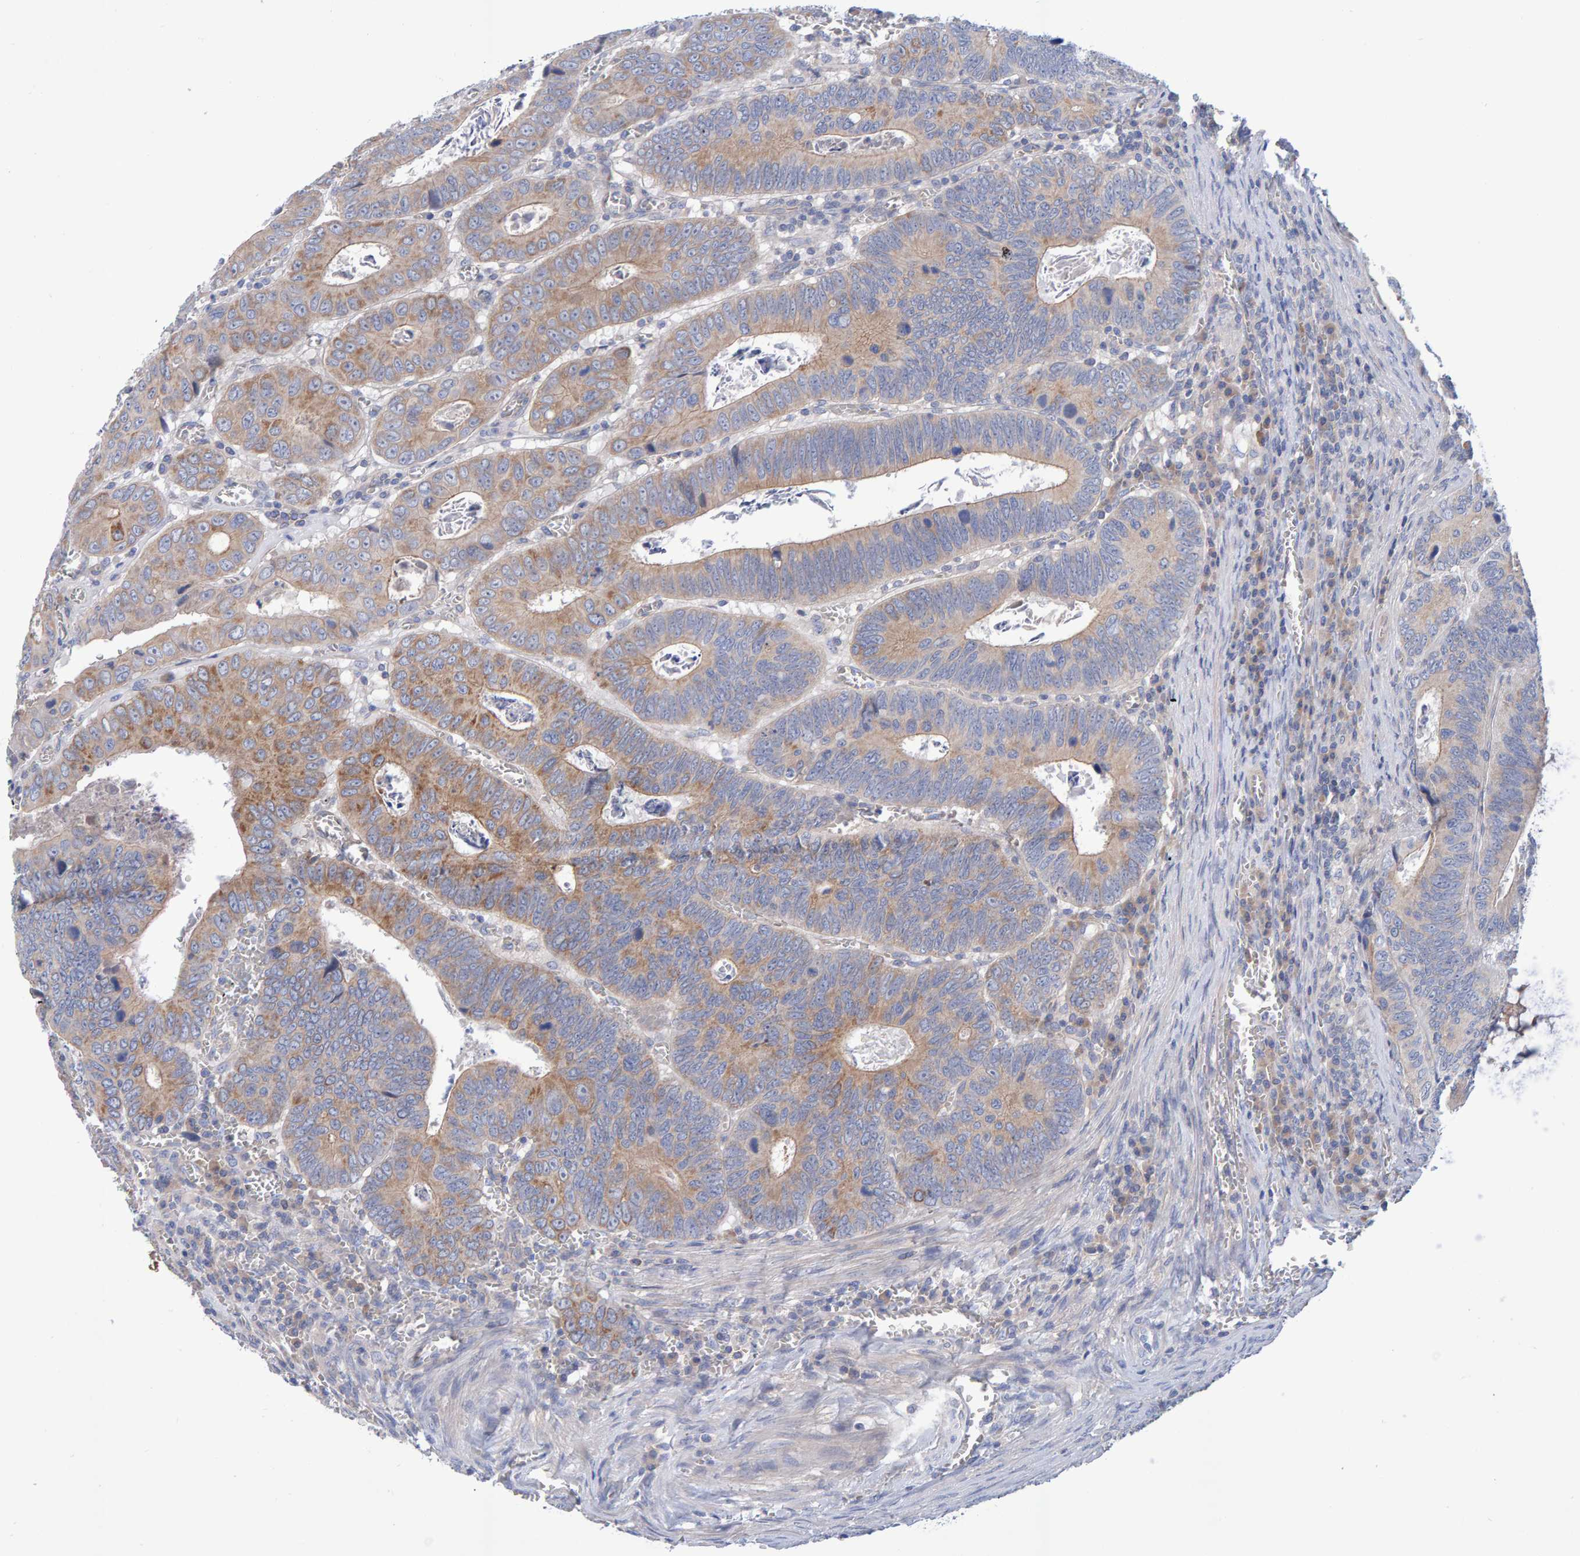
{"staining": {"intensity": "moderate", "quantity": ">75%", "location": "cytoplasmic/membranous"}, "tissue": "colorectal cancer", "cell_type": "Tumor cells", "image_type": "cancer", "snomed": [{"axis": "morphology", "description": "Inflammation, NOS"}, {"axis": "morphology", "description": "Adenocarcinoma, NOS"}, {"axis": "topography", "description": "Colon"}], "caption": "Immunohistochemical staining of colorectal adenocarcinoma demonstrates moderate cytoplasmic/membranous protein positivity in approximately >75% of tumor cells. (DAB = brown stain, brightfield microscopy at high magnification).", "gene": "EFR3A", "patient": {"sex": "male", "age": 72}}